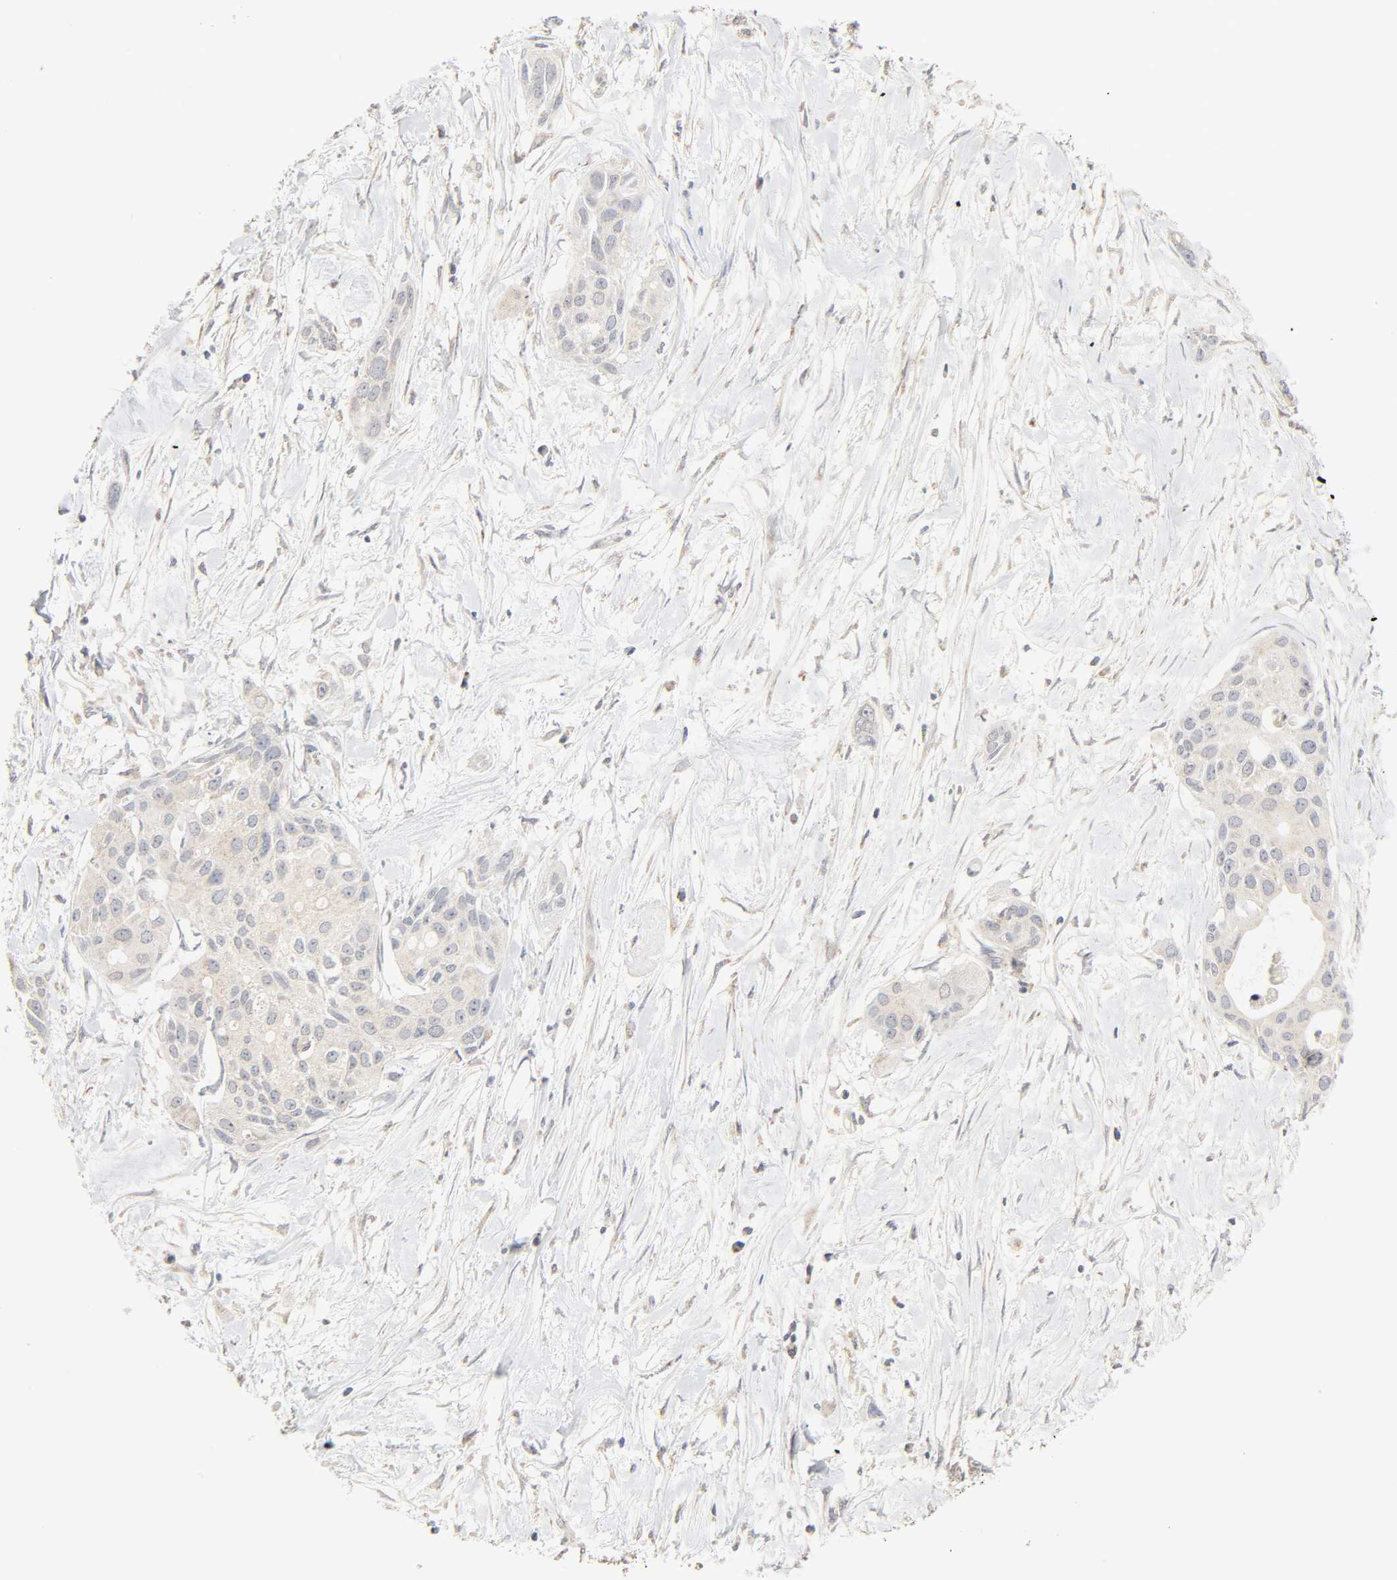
{"staining": {"intensity": "negative", "quantity": "none", "location": "none"}, "tissue": "pancreatic cancer", "cell_type": "Tumor cells", "image_type": "cancer", "snomed": [{"axis": "morphology", "description": "Adenocarcinoma, NOS"}, {"axis": "topography", "description": "Pancreas"}], "caption": "Human pancreatic cancer stained for a protein using immunohistochemistry (IHC) shows no positivity in tumor cells.", "gene": "CLEC4E", "patient": {"sex": "female", "age": 60}}